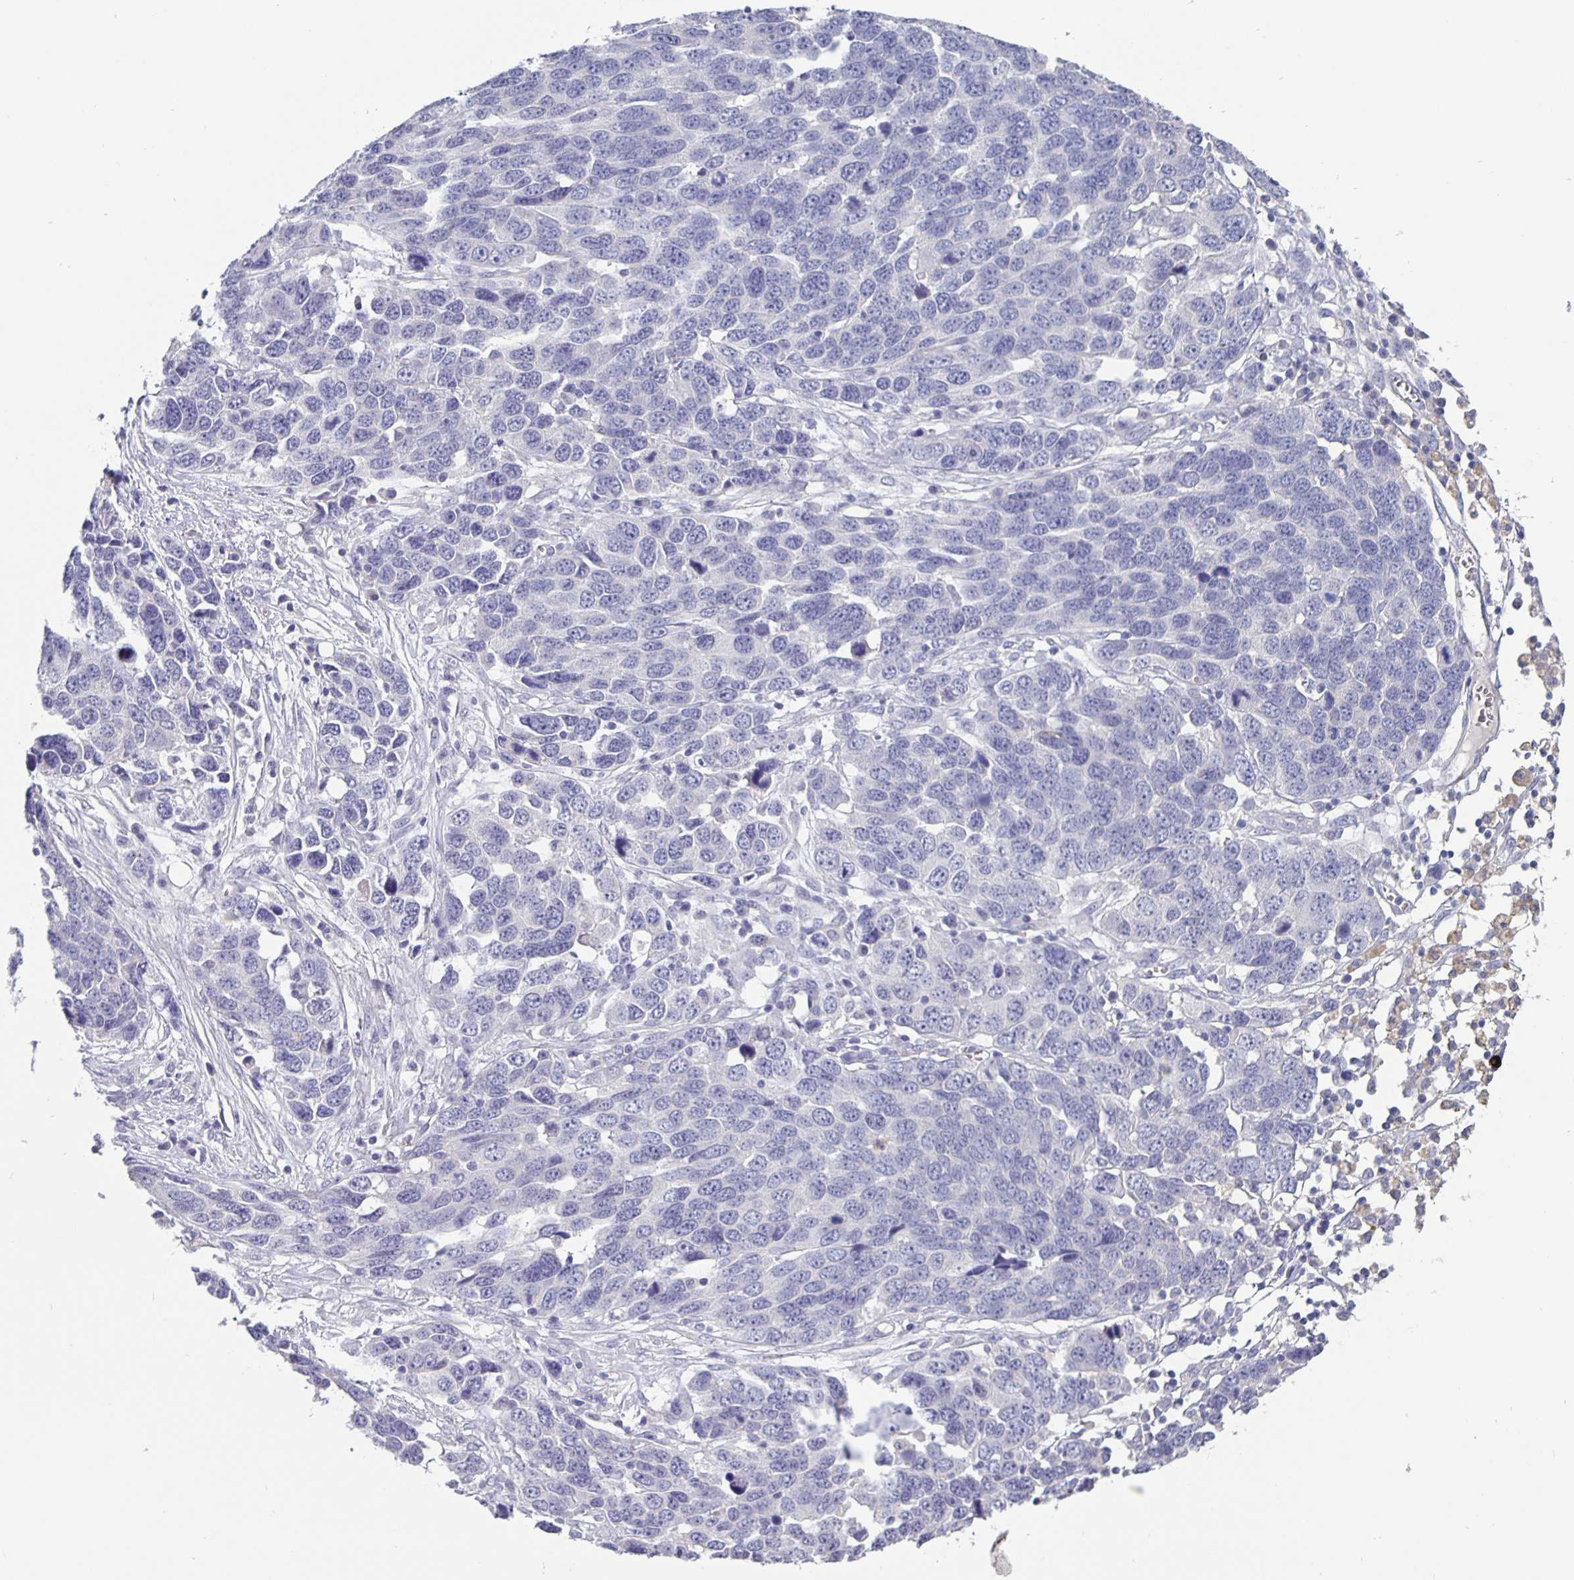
{"staining": {"intensity": "negative", "quantity": "none", "location": "none"}, "tissue": "ovarian cancer", "cell_type": "Tumor cells", "image_type": "cancer", "snomed": [{"axis": "morphology", "description": "Cystadenocarcinoma, serous, NOS"}, {"axis": "topography", "description": "Ovary"}], "caption": "Immunohistochemical staining of human ovarian cancer shows no significant staining in tumor cells.", "gene": "GDF15", "patient": {"sex": "female", "age": 76}}